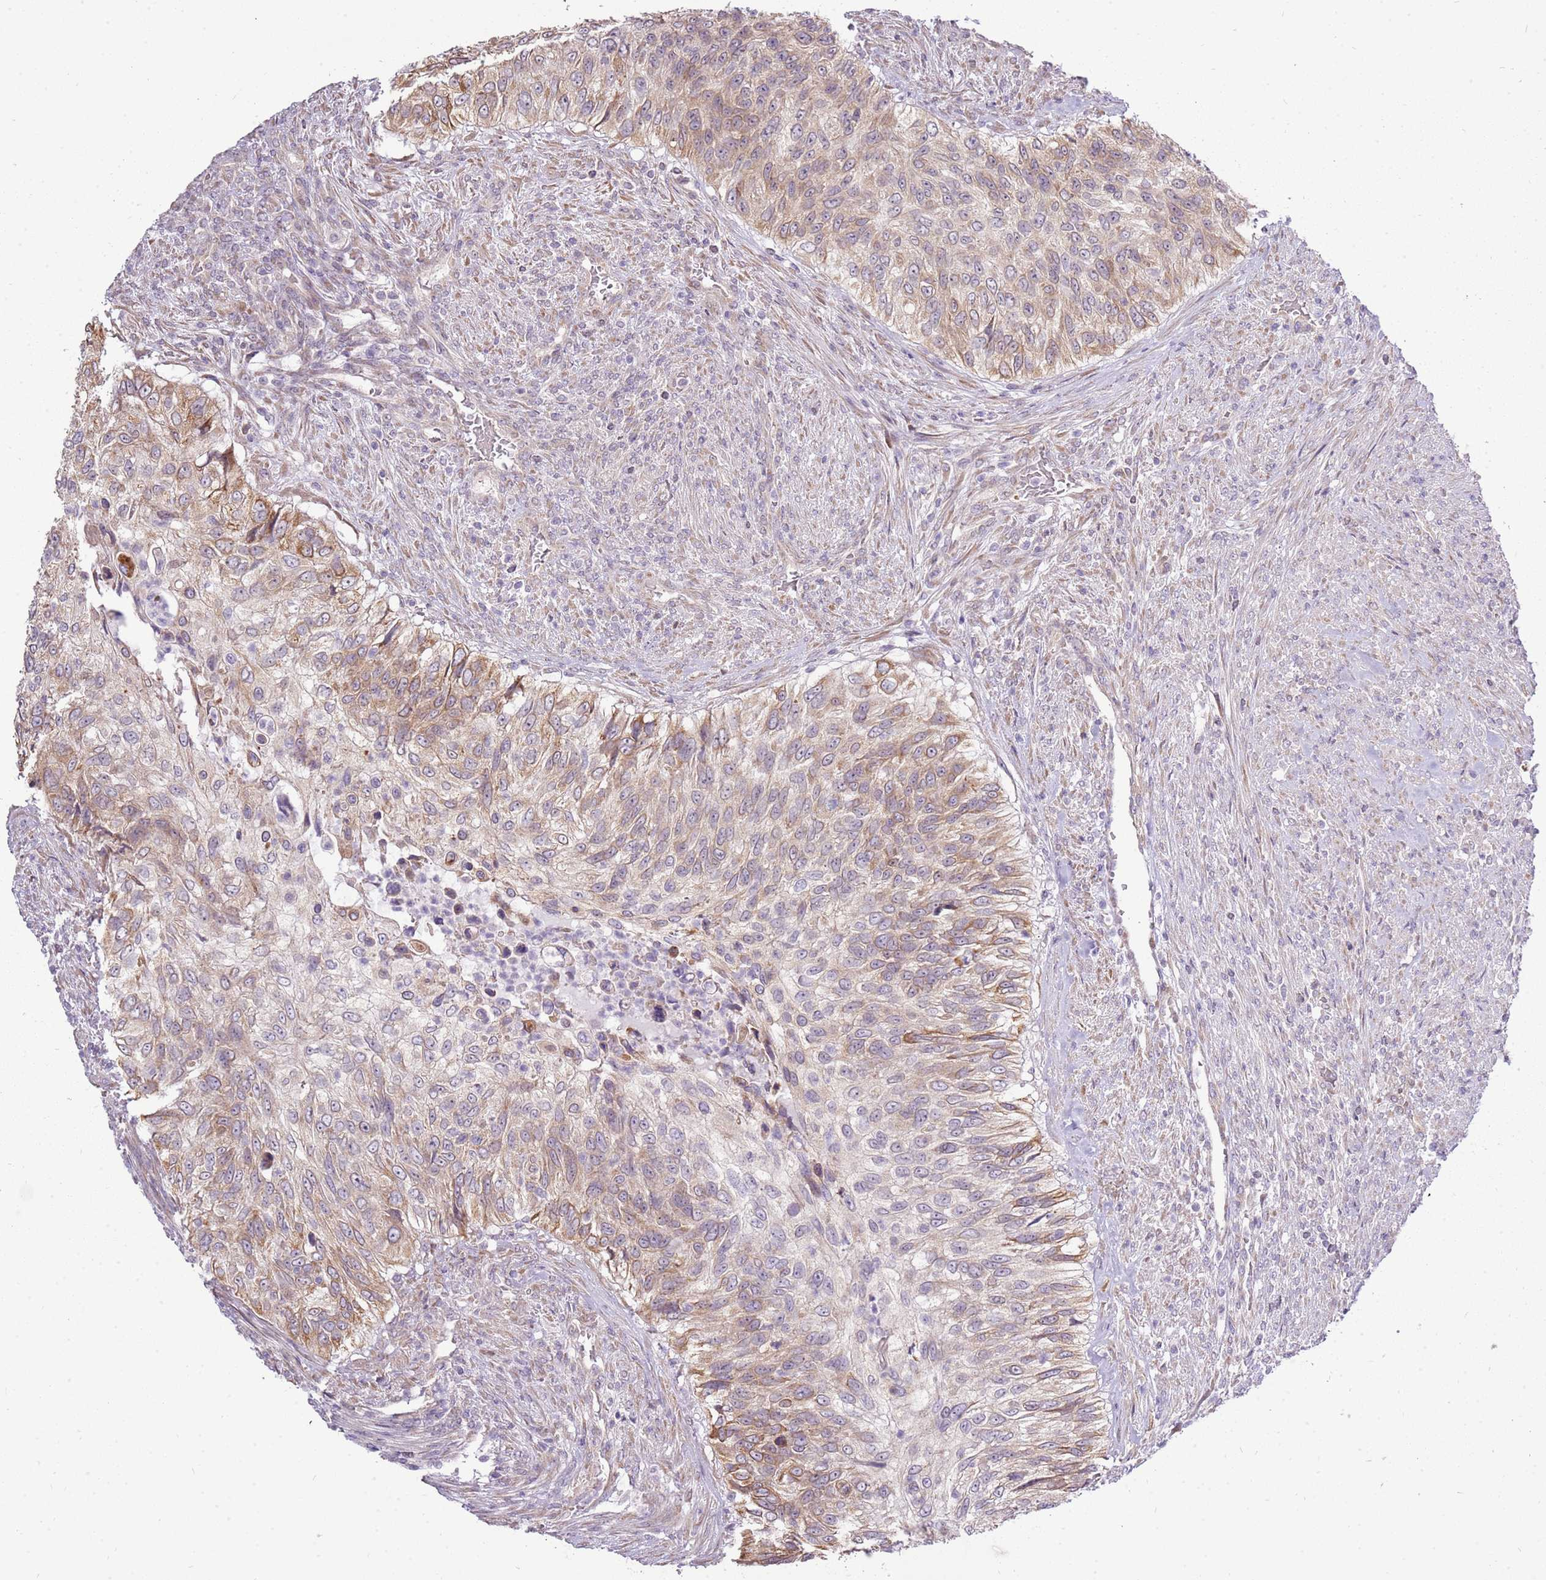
{"staining": {"intensity": "moderate", "quantity": ">75%", "location": "cytoplasmic/membranous"}, "tissue": "urothelial cancer", "cell_type": "Tumor cells", "image_type": "cancer", "snomed": [{"axis": "morphology", "description": "Urothelial carcinoma, High grade"}, {"axis": "topography", "description": "Urinary bladder"}], "caption": "Immunohistochemical staining of human high-grade urothelial carcinoma displays medium levels of moderate cytoplasmic/membranous expression in about >75% of tumor cells. (IHC, brightfield microscopy, high magnification).", "gene": "UGGT2", "patient": {"sex": "female", "age": 60}}